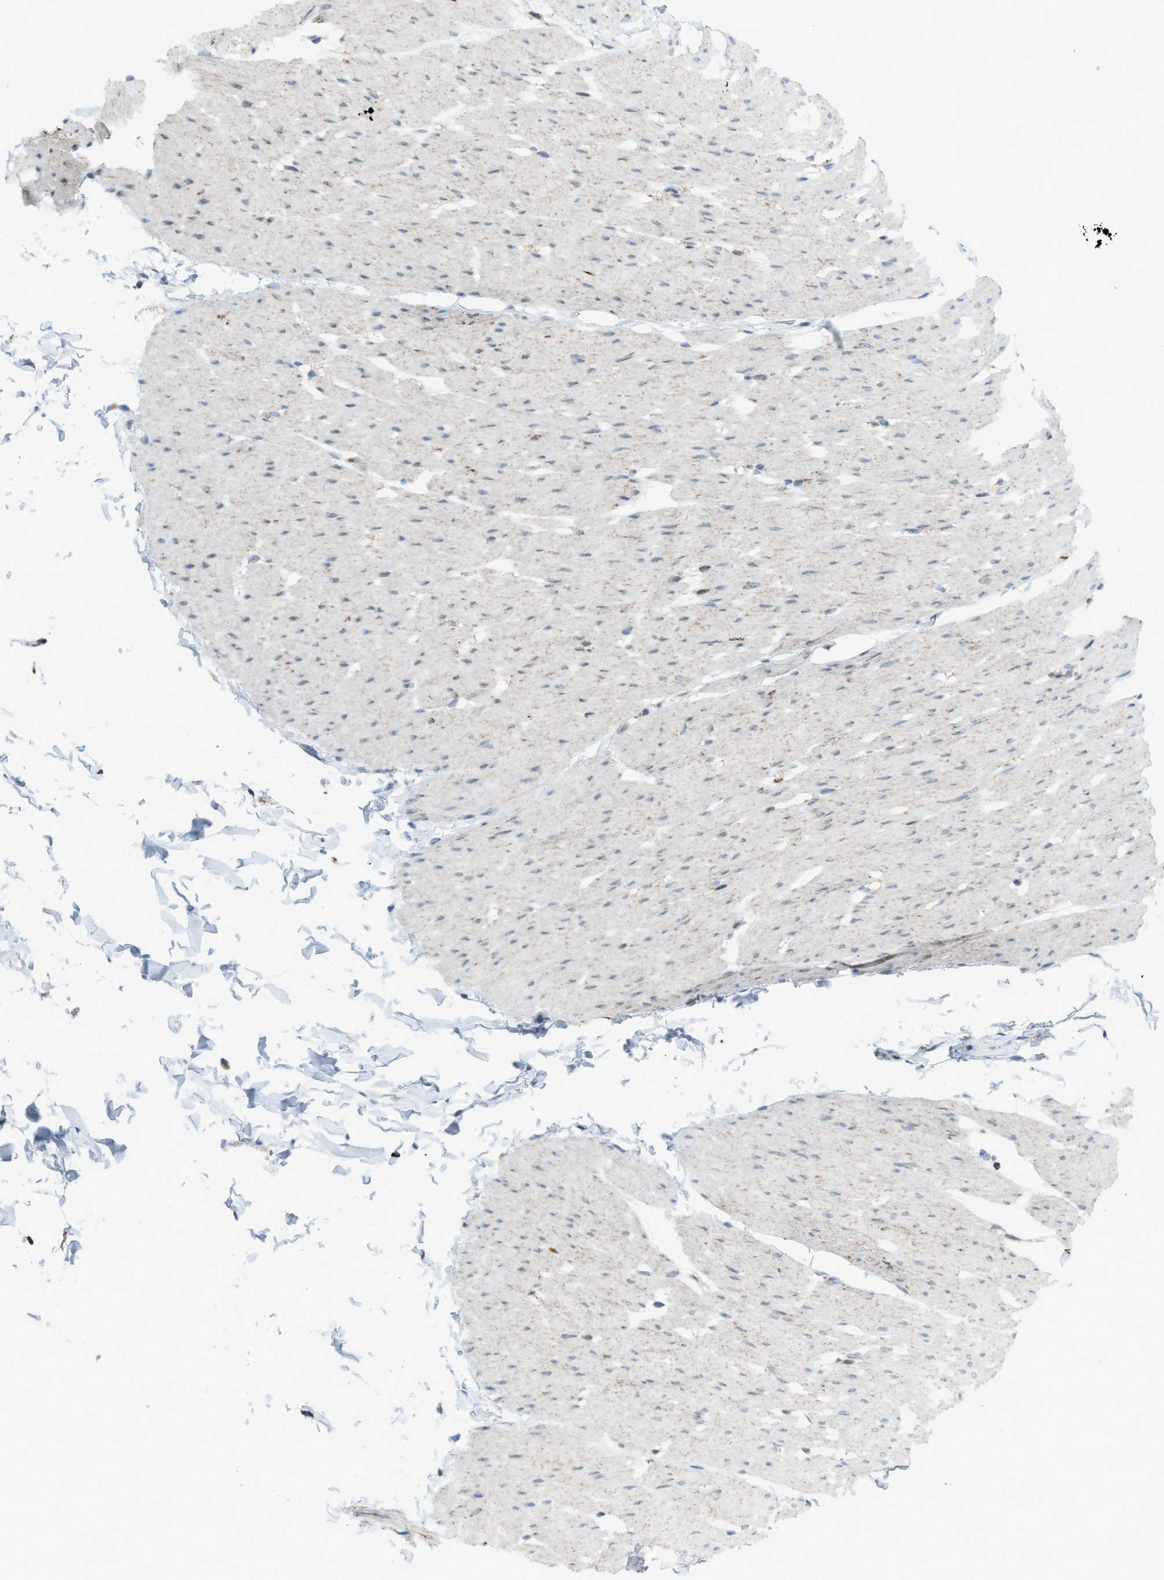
{"staining": {"intensity": "weak", "quantity": "<25%", "location": "cytoplasmic/membranous"}, "tissue": "smooth muscle", "cell_type": "Smooth muscle cells", "image_type": "normal", "snomed": [{"axis": "morphology", "description": "Normal tissue, NOS"}, {"axis": "topography", "description": "Smooth muscle"}, {"axis": "topography", "description": "Colon"}], "caption": "IHC image of normal smooth muscle: human smooth muscle stained with DAB displays no significant protein staining in smooth muscle cells.", "gene": "SRM", "patient": {"sex": "male", "age": 67}}